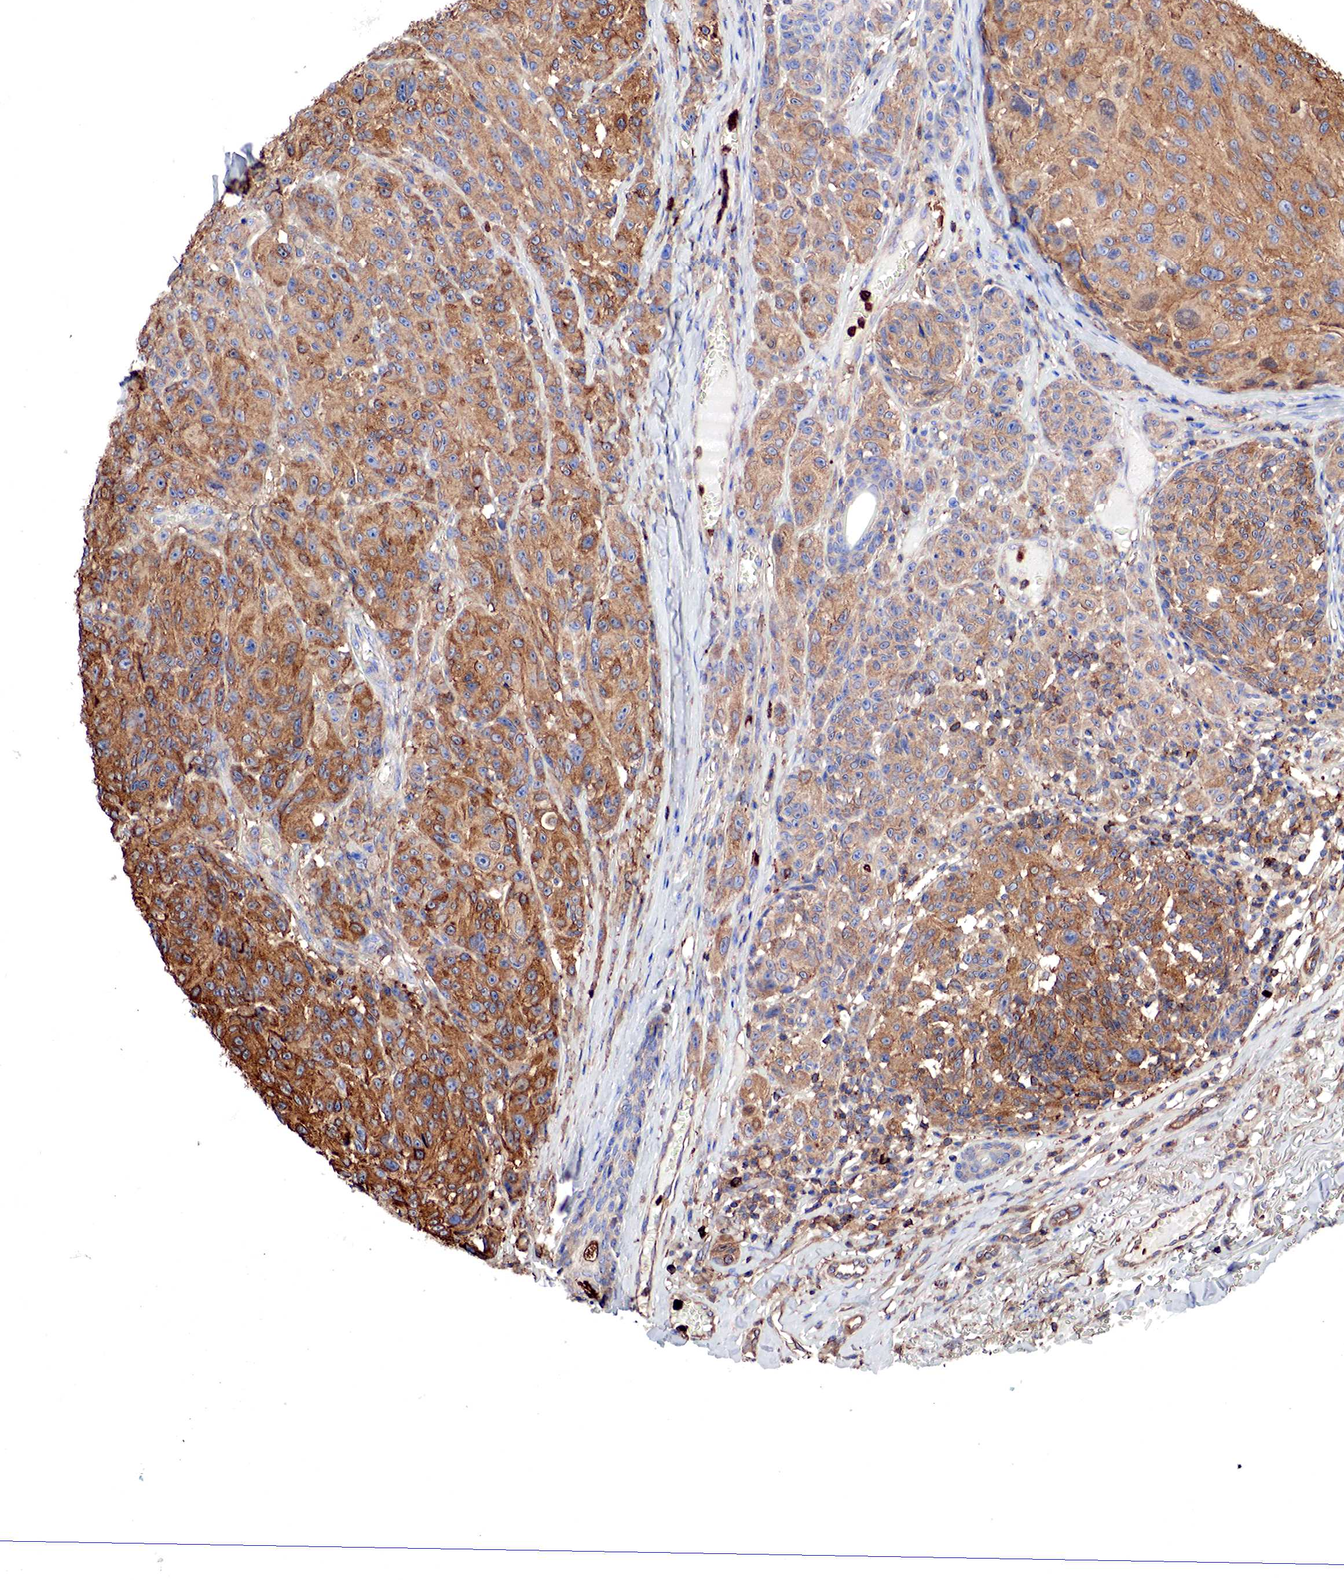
{"staining": {"intensity": "strong", "quantity": ">75%", "location": "cytoplasmic/membranous"}, "tissue": "melanoma", "cell_type": "Tumor cells", "image_type": "cancer", "snomed": [{"axis": "morphology", "description": "Malignant melanoma, NOS"}, {"axis": "topography", "description": "Skin"}], "caption": "High-magnification brightfield microscopy of malignant melanoma stained with DAB (brown) and counterstained with hematoxylin (blue). tumor cells exhibit strong cytoplasmic/membranous staining is identified in about>75% of cells.", "gene": "G6PD", "patient": {"sex": "male", "age": 70}}